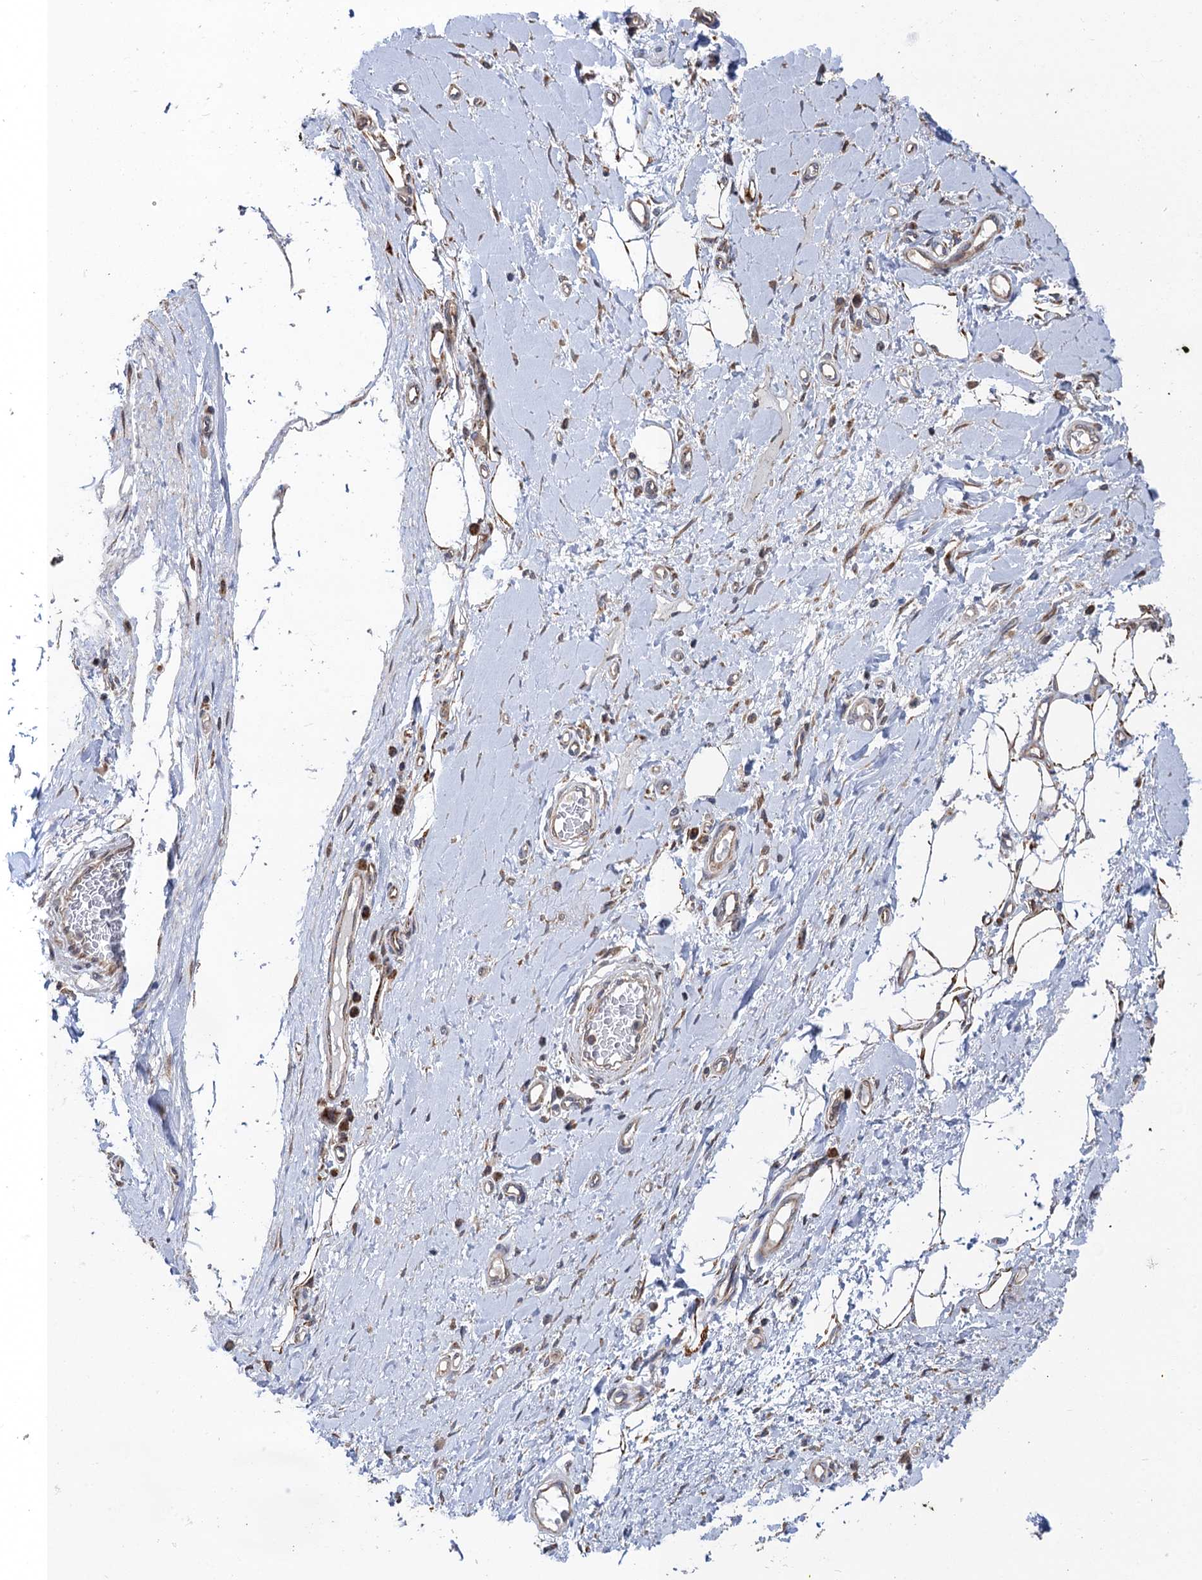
{"staining": {"intensity": "moderate", "quantity": "<25%", "location": "cytoplasmic/membranous"}, "tissue": "adipose tissue", "cell_type": "Adipocytes", "image_type": "normal", "snomed": [{"axis": "morphology", "description": "Normal tissue, NOS"}, {"axis": "morphology", "description": "Adenocarcinoma, NOS"}, {"axis": "topography", "description": "Esophagus"}, {"axis": "topography", "description": "Stomach, upper"}, {"axis": "topography", "description": "Peripheral nerve tissue"}], "caption": "The micrograph shows immunohistochemical staining of benign adipose tissue. There is moderate cytoplasmic/membranous expression is seen in about <25% of adipocytes.", "gene": "BMERB1", "patient": {"sex": "male", "age": 62}}